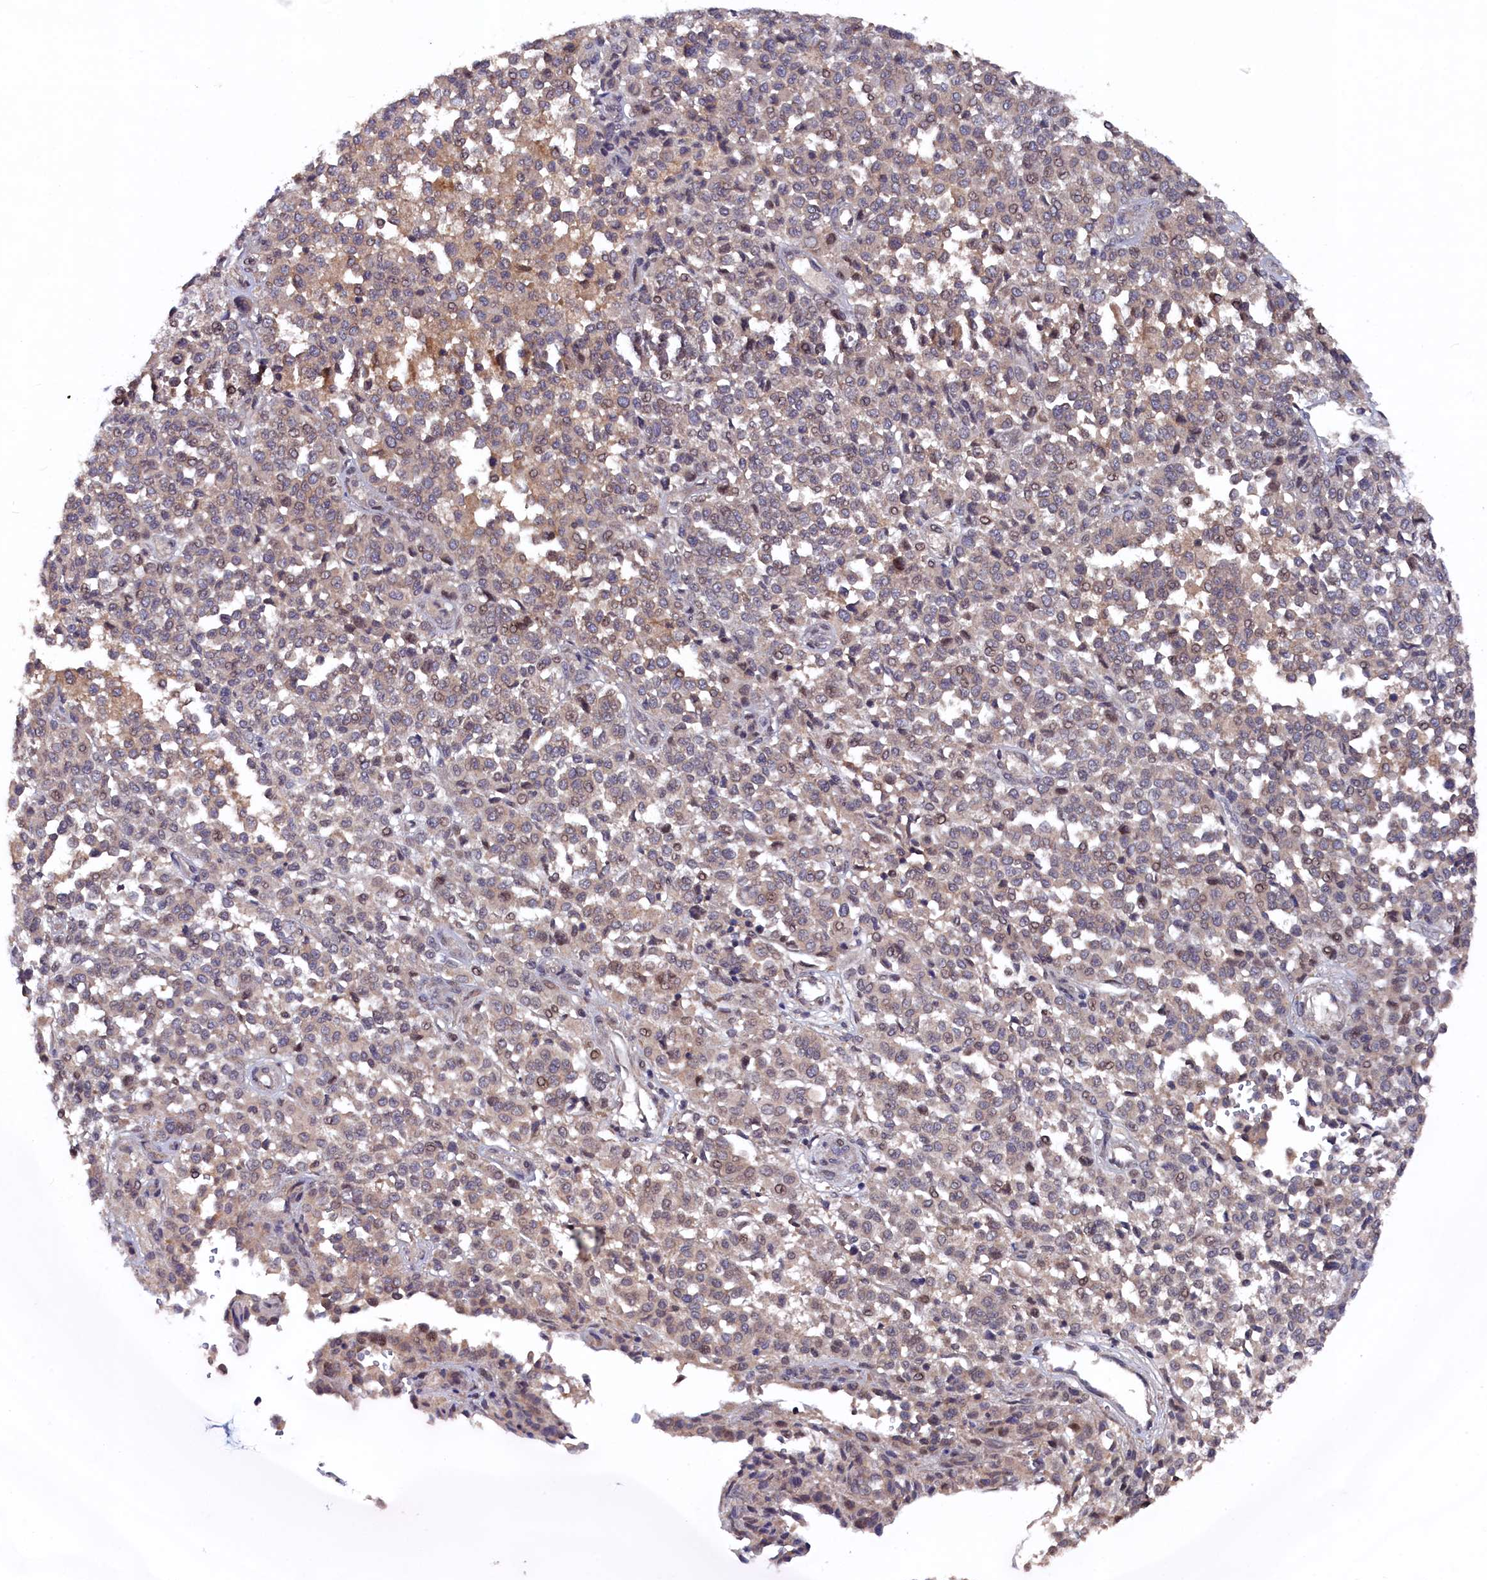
{"staining": {"intensity": "weak", "quantity": "25%-75%", "location": "cytoplasmic/membranous"}, "tissue": "melanoma", "cell_type": "Tumor cells", "image_type": "cancer", "snomed": [{"axis": "morphology", "description": "Malignant melanoma, Metastatic site"}, {"axis": "topography", "description": "Pancreas"}], "caption": "Immunohistochemistry histopathology image of human malignant melanoma (metastatic site) stained for a protein (brown), which displays low levels of weak cytoplasmic/membranous expression in approximately 25%-75% of tumor cells.", "gene": "TMC5", "patient": {"sex": "female", "age": 30}}